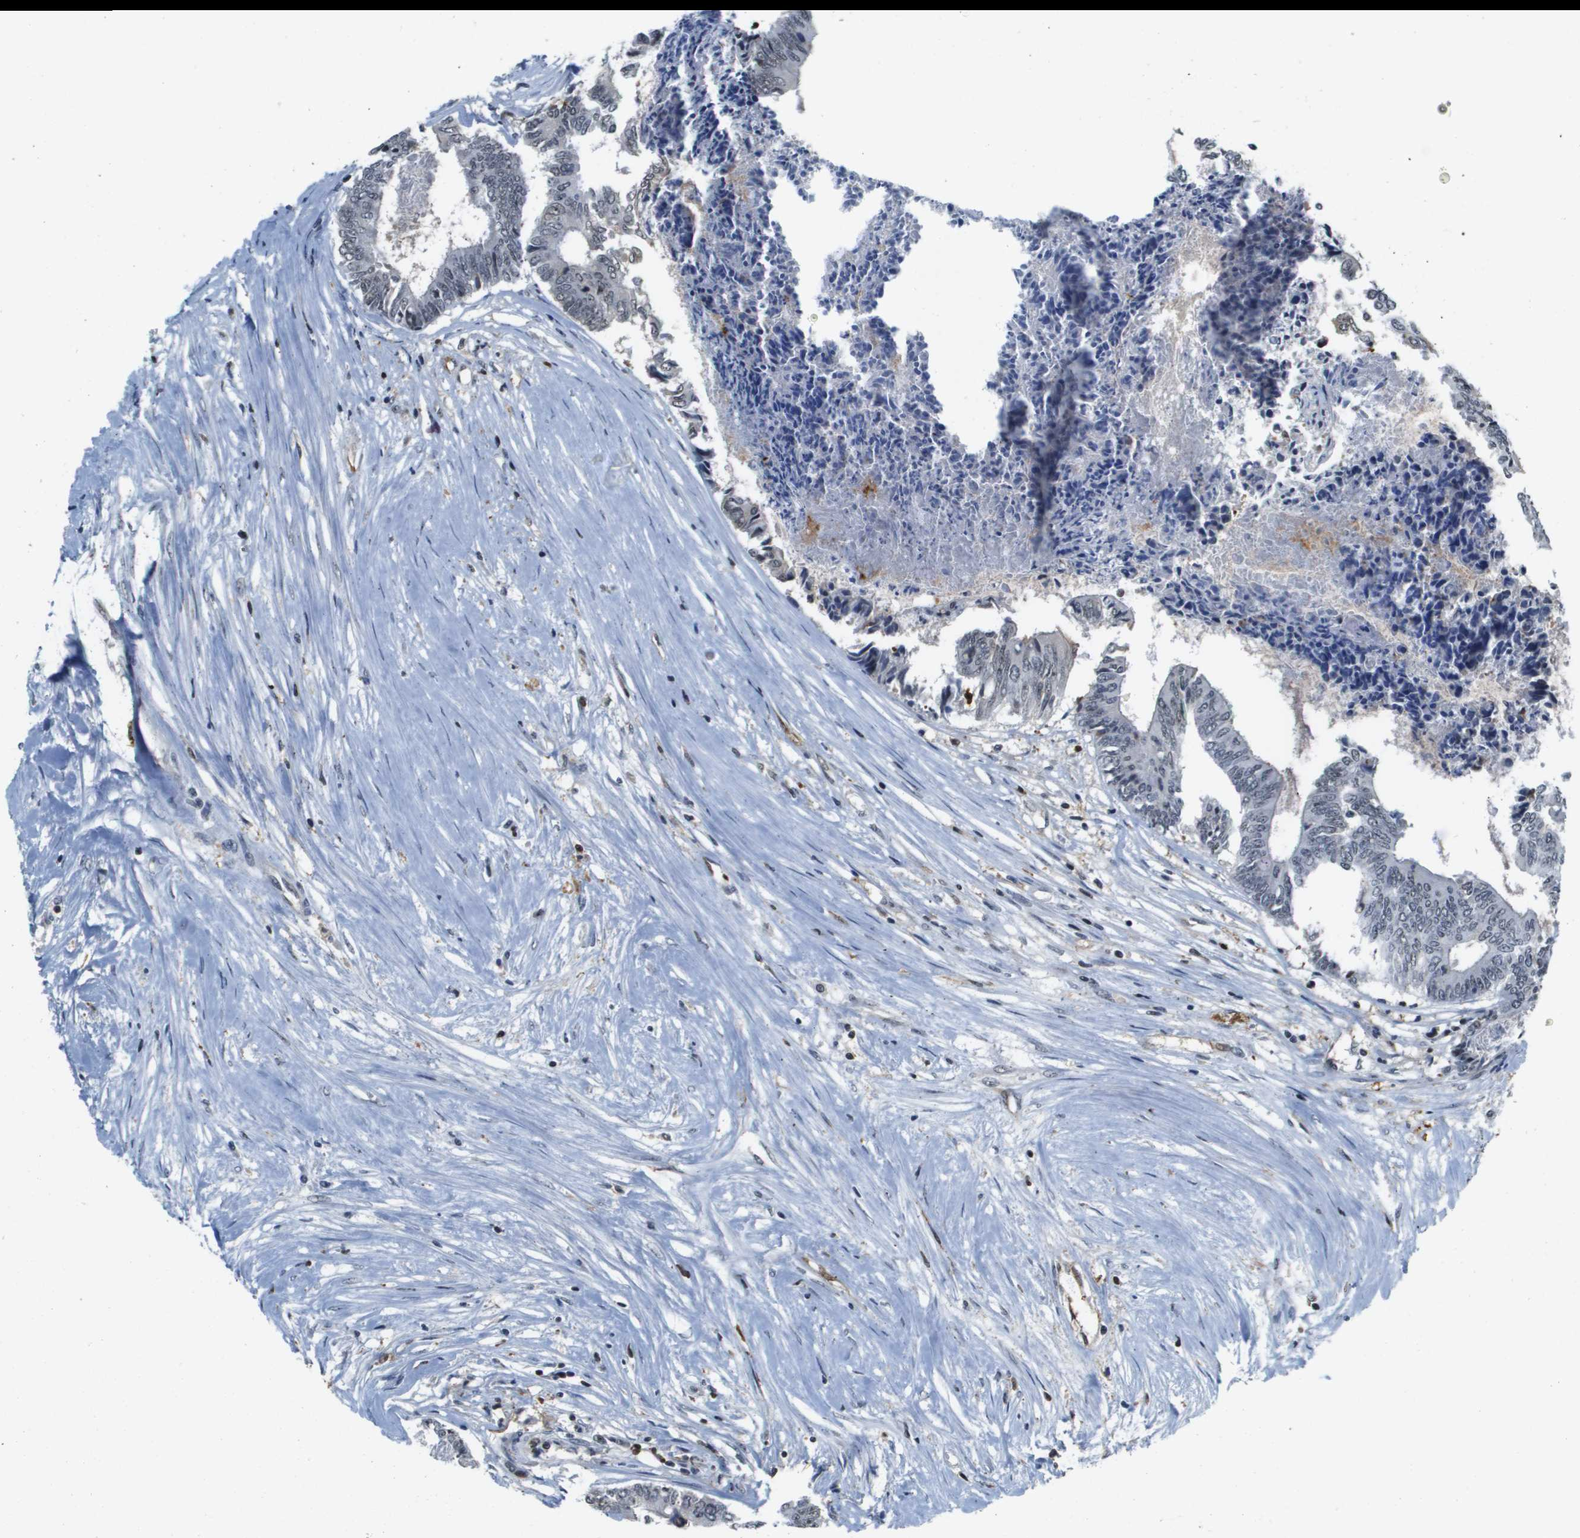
{"staining": {"intensity": "negative", "quantity": "none", "location": "none"}, "tissue": "colorectal cancer", "cell_type": "Tumor cells", "image_type": "cancer", "snomed": [{"axis": "morphology", "description": "Adenocarcinoma, NOS"}, {"axis": "topography", "description": "Rectum"}], "caption": "This is an IHC micrograph of adenocarcinoma (colorectal). There is no staining in tumor cells.", "gene": "EP400", "patient": {"sex": "male", "age": 63}}